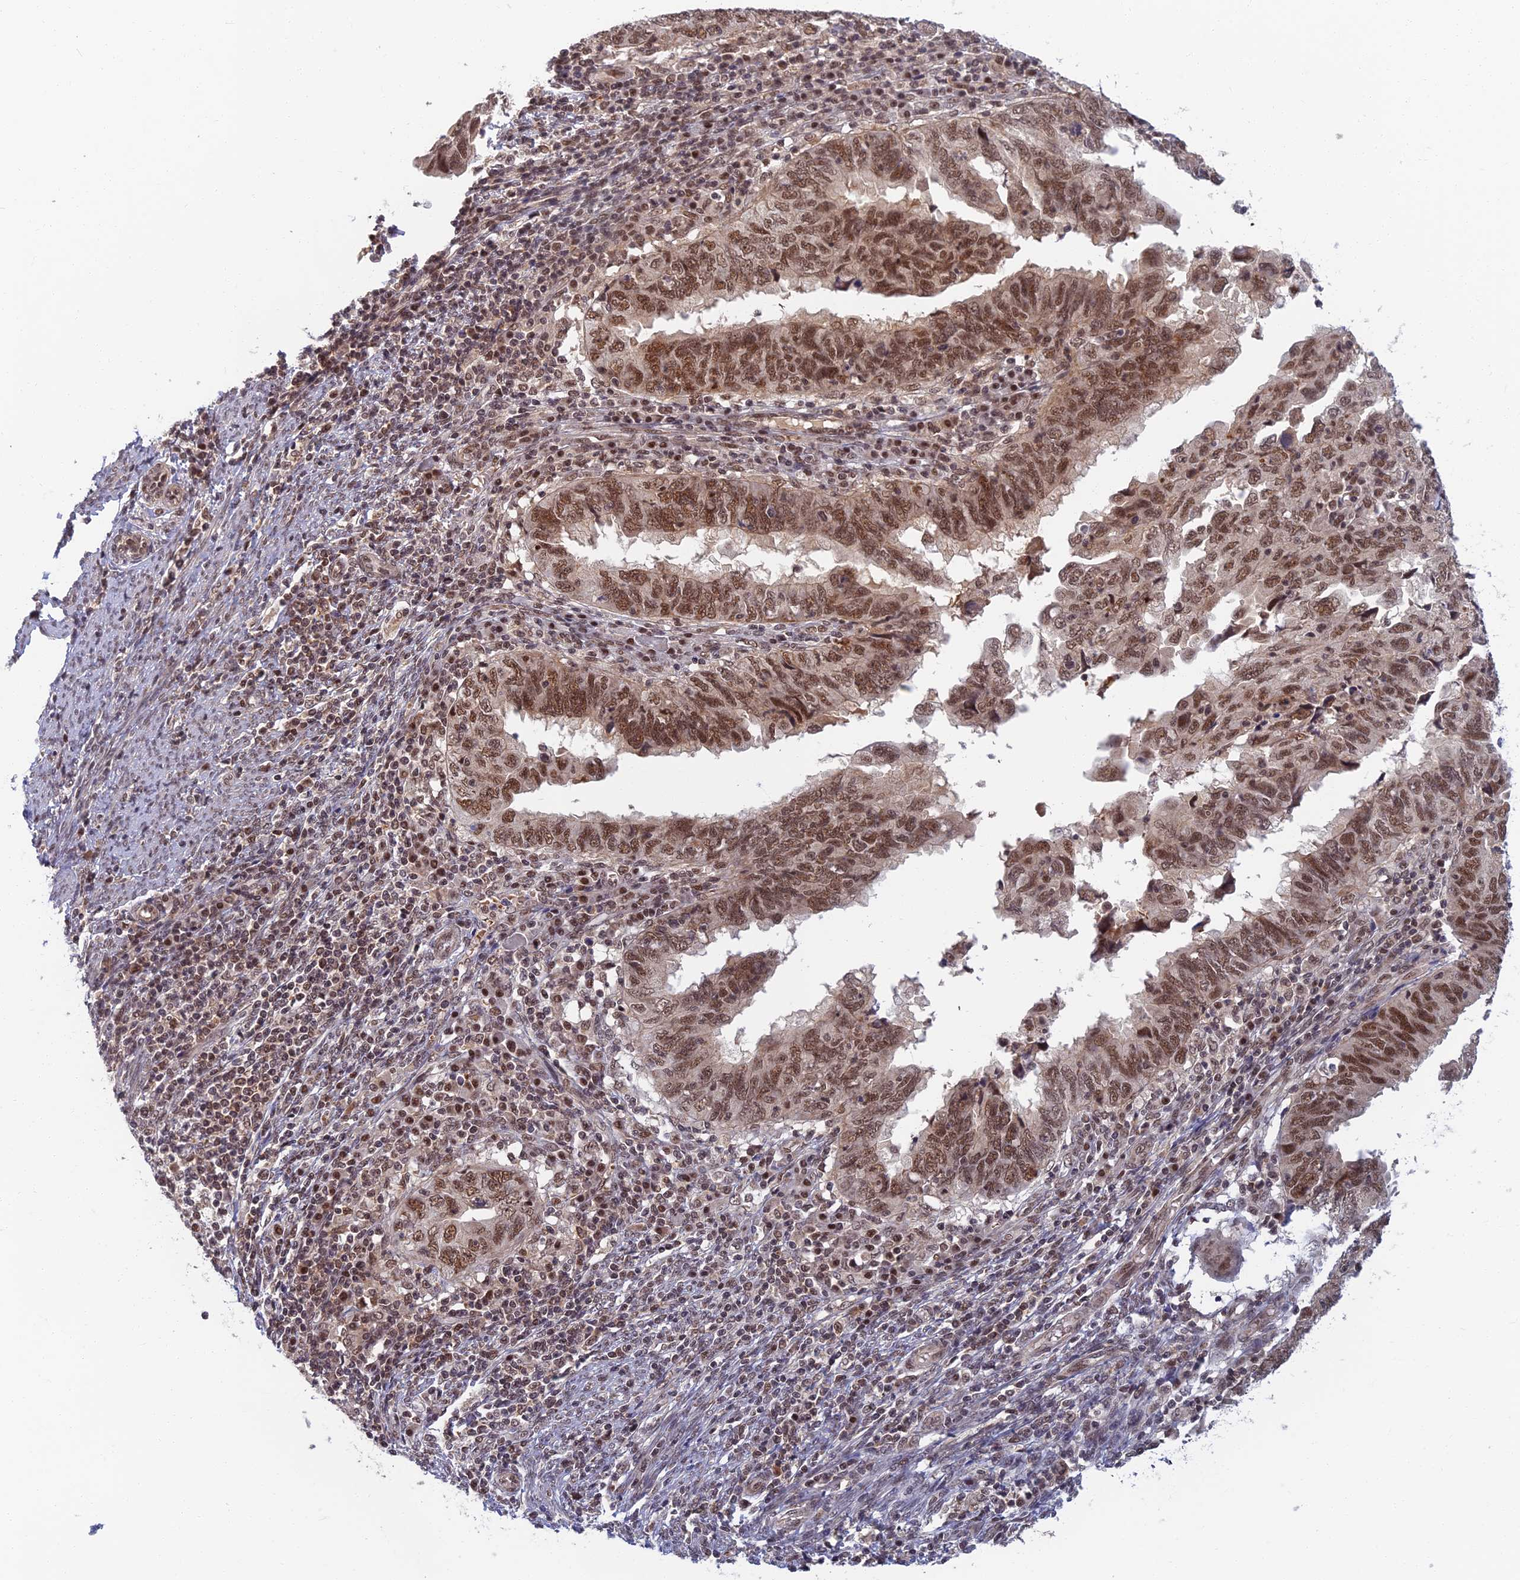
{"staining": {"intensity": "moderate", "quantity": ">75%", "location": "nuclear"}, "tissue": "endometrial cancer", "cell_type": "Tumor cells", "image_type": "cancer", "snomed": [{"axis": "morphology", "description": "Adenocarcinoma, NOS"}, {"axis": "topography", "description": "Uterus"}], "caption": "Immunohistochemical staining of endometrial cancer reveals medium levels of moderate nuclear protein expression in approximately >75% of tumor cells.", "gene": "TCEA2", "patient": {"sex": "female", "age": 77}}